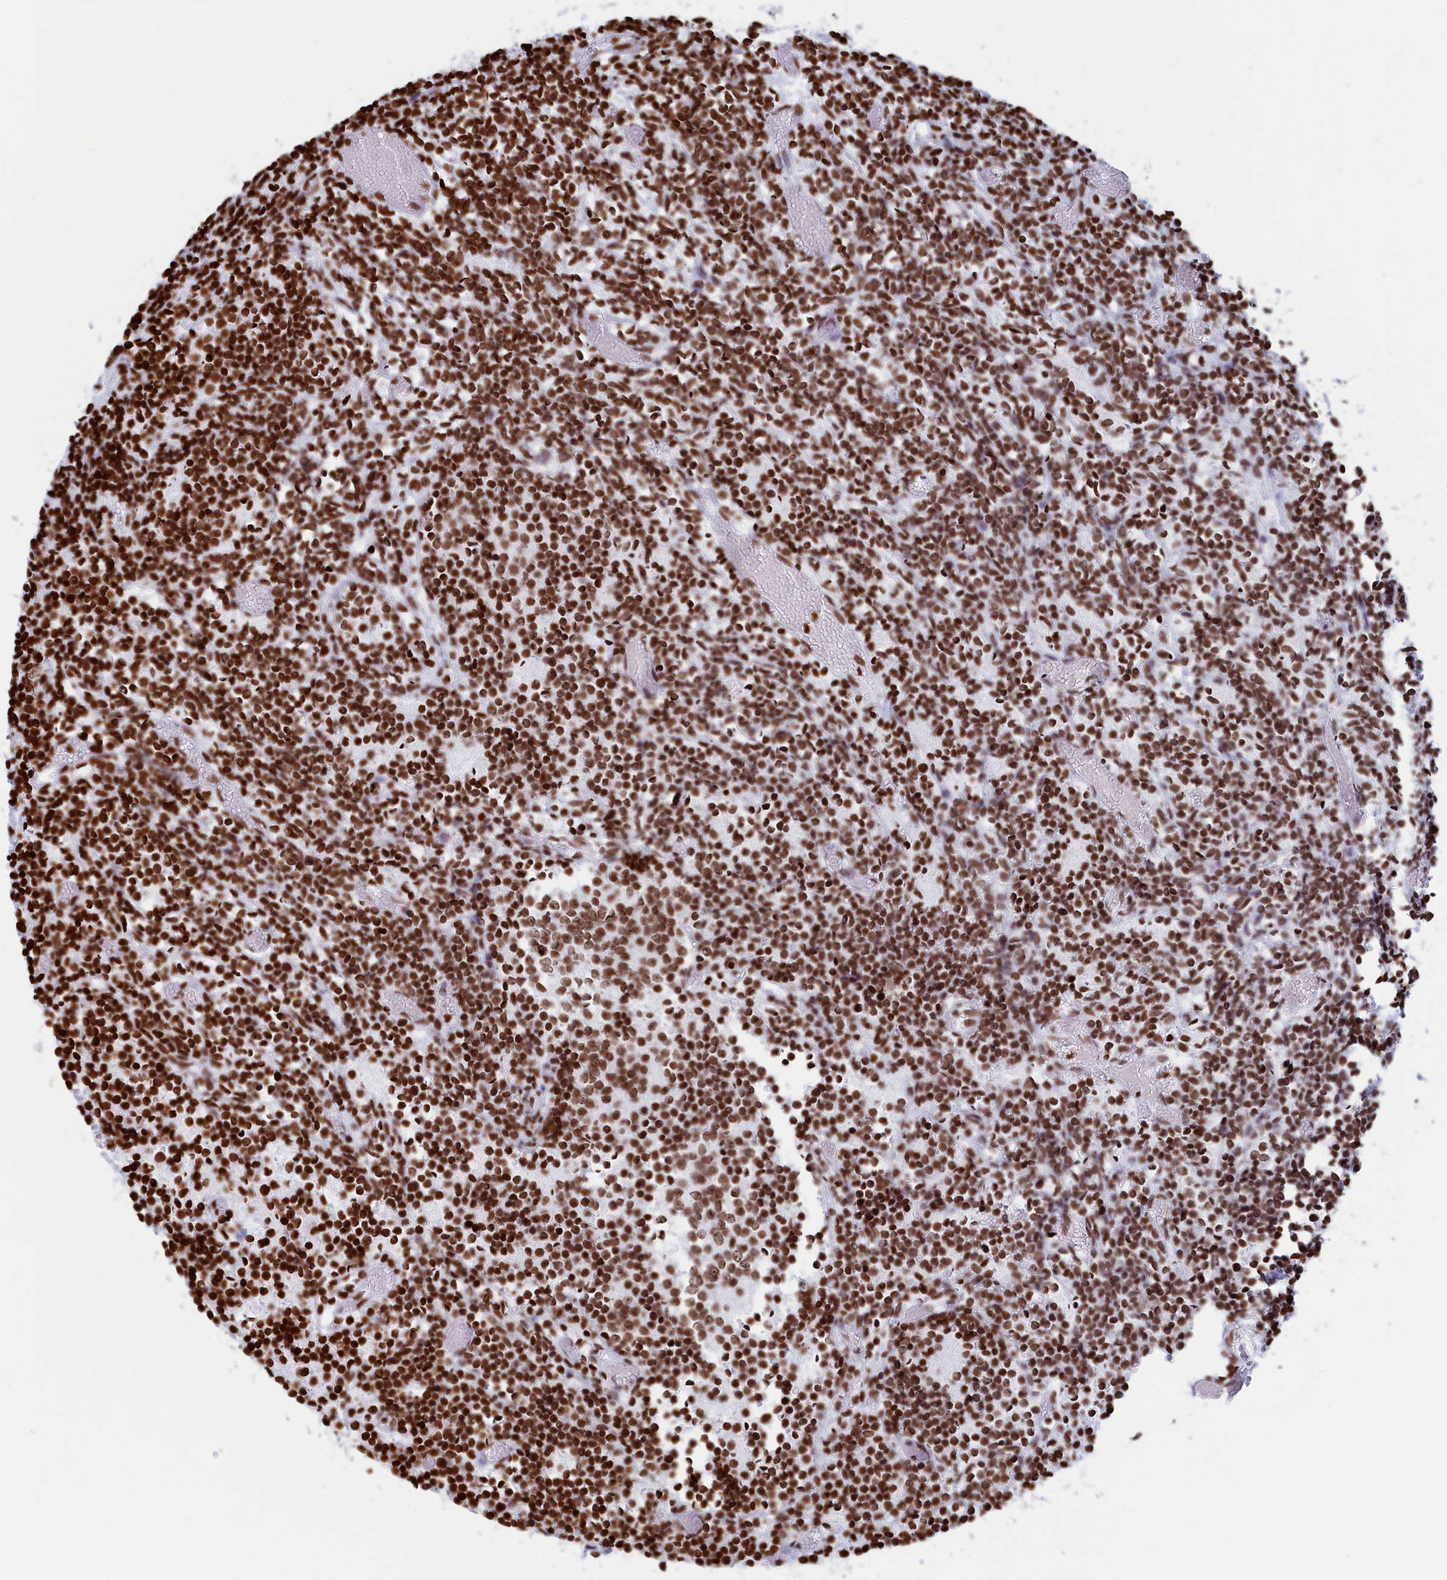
{"staining": {"intensity": "moderate", "quantity": ">75%", "location": "nuclear"}, "tissue": "glioma", "cell_type": "Tumor cells", "image_type": "cancer", "snomed": [{"axis": "morphology", "description": "Glioma, malignant, Low grade"}, {"axis": "topography", "description": "Brain"}], "caption": "Glioma stained for a protein (brown) displays moderate nuclear positive expression in approximately >75% of tumor cells.", "gene": "APOBEC3A", "patient": {"sex": "female", "age": 1}}